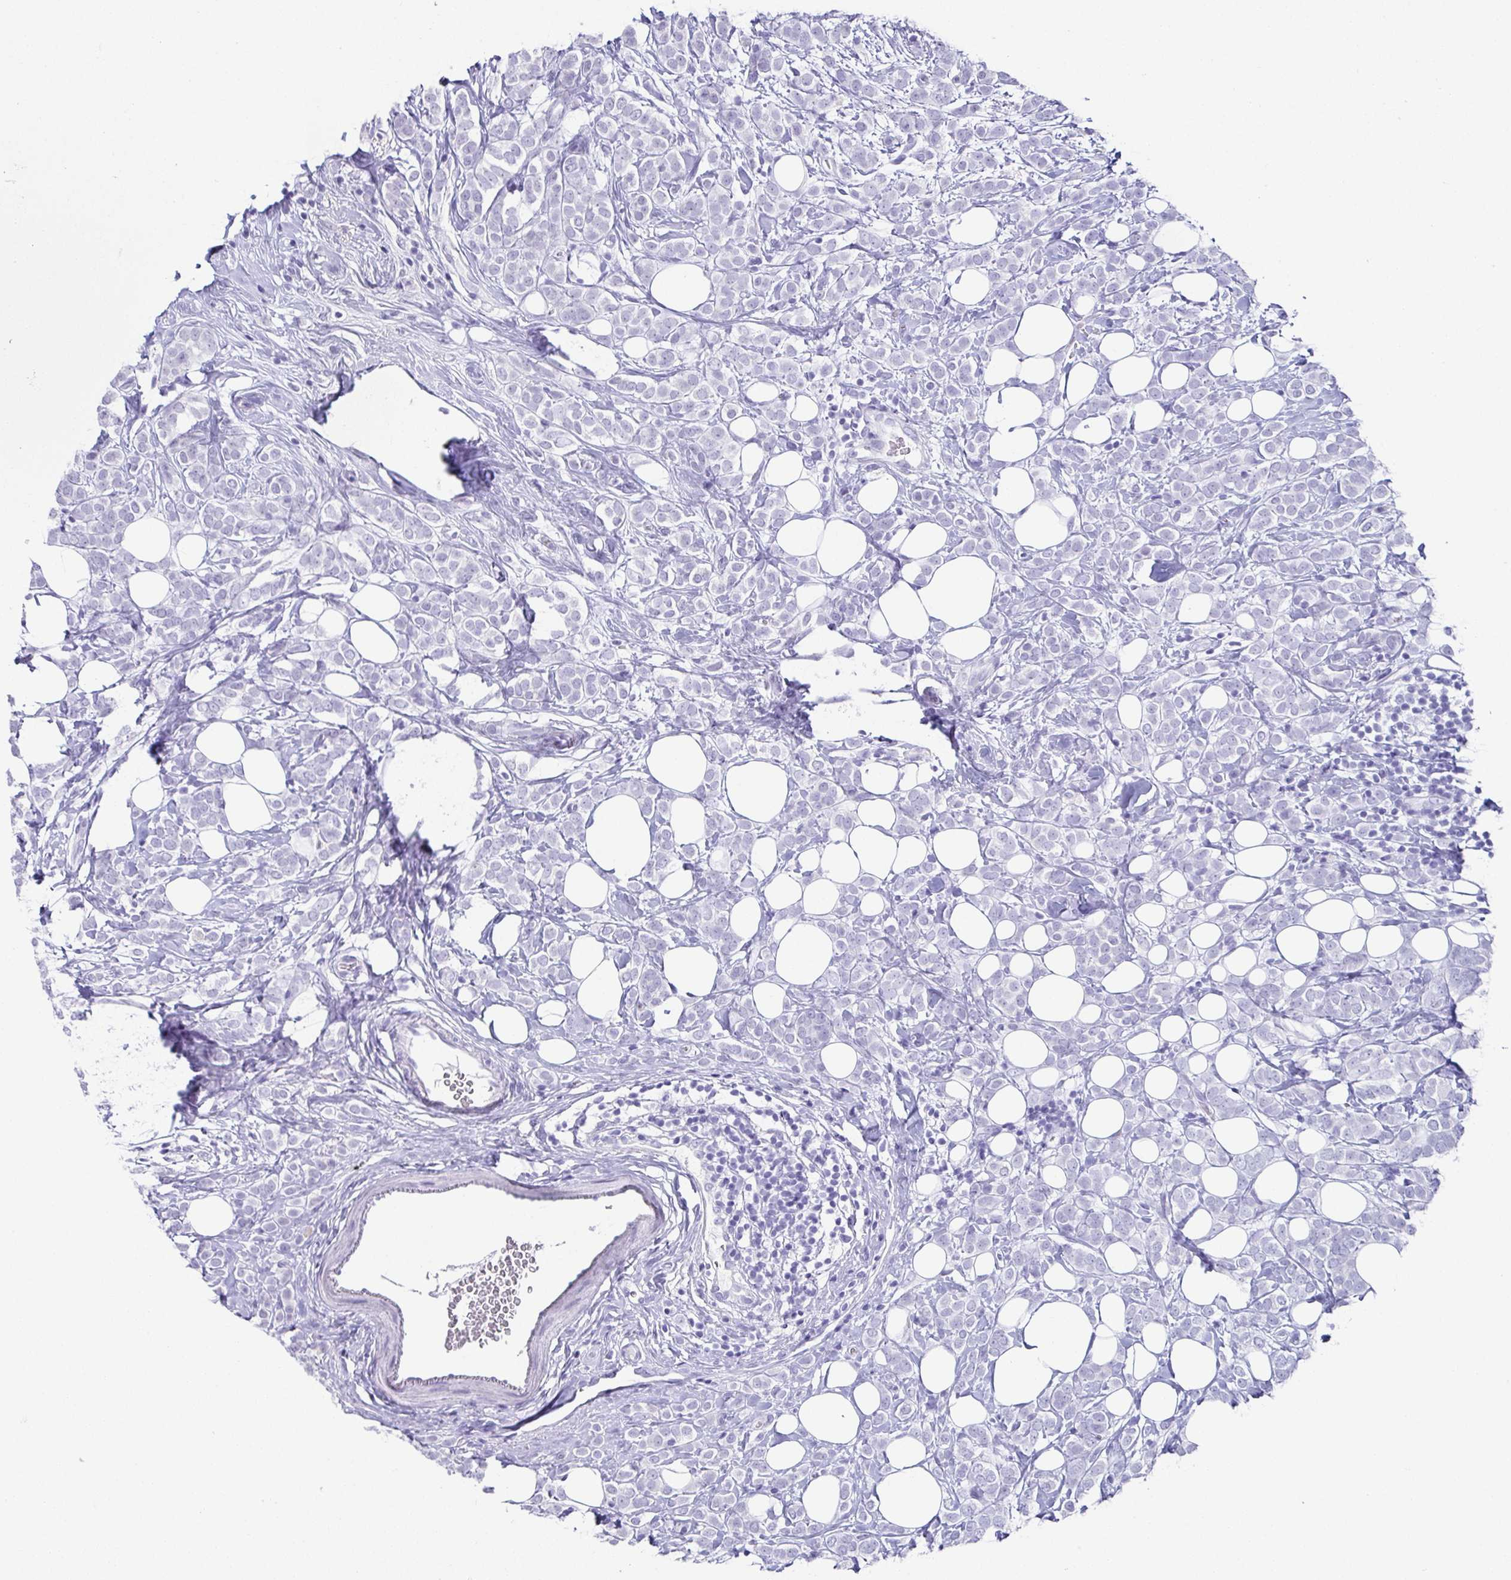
{"staining": {"intensity": "negative", "quantity": "none", "location": "none"}, "tissue": "breast cancer", "cell_type": "Tumor cells", "image_type": "cancer", "snomed": [{"axis": "morphology", "description": "Lobular carcinoma"}, {"axis": "topography", "description": "Breast"}], "caption": "There is no significant positivity in tumor cells of lobular carcinoma (breast).", "gene": "ESX1", "patient": {"sex": "female", "age": 49}}